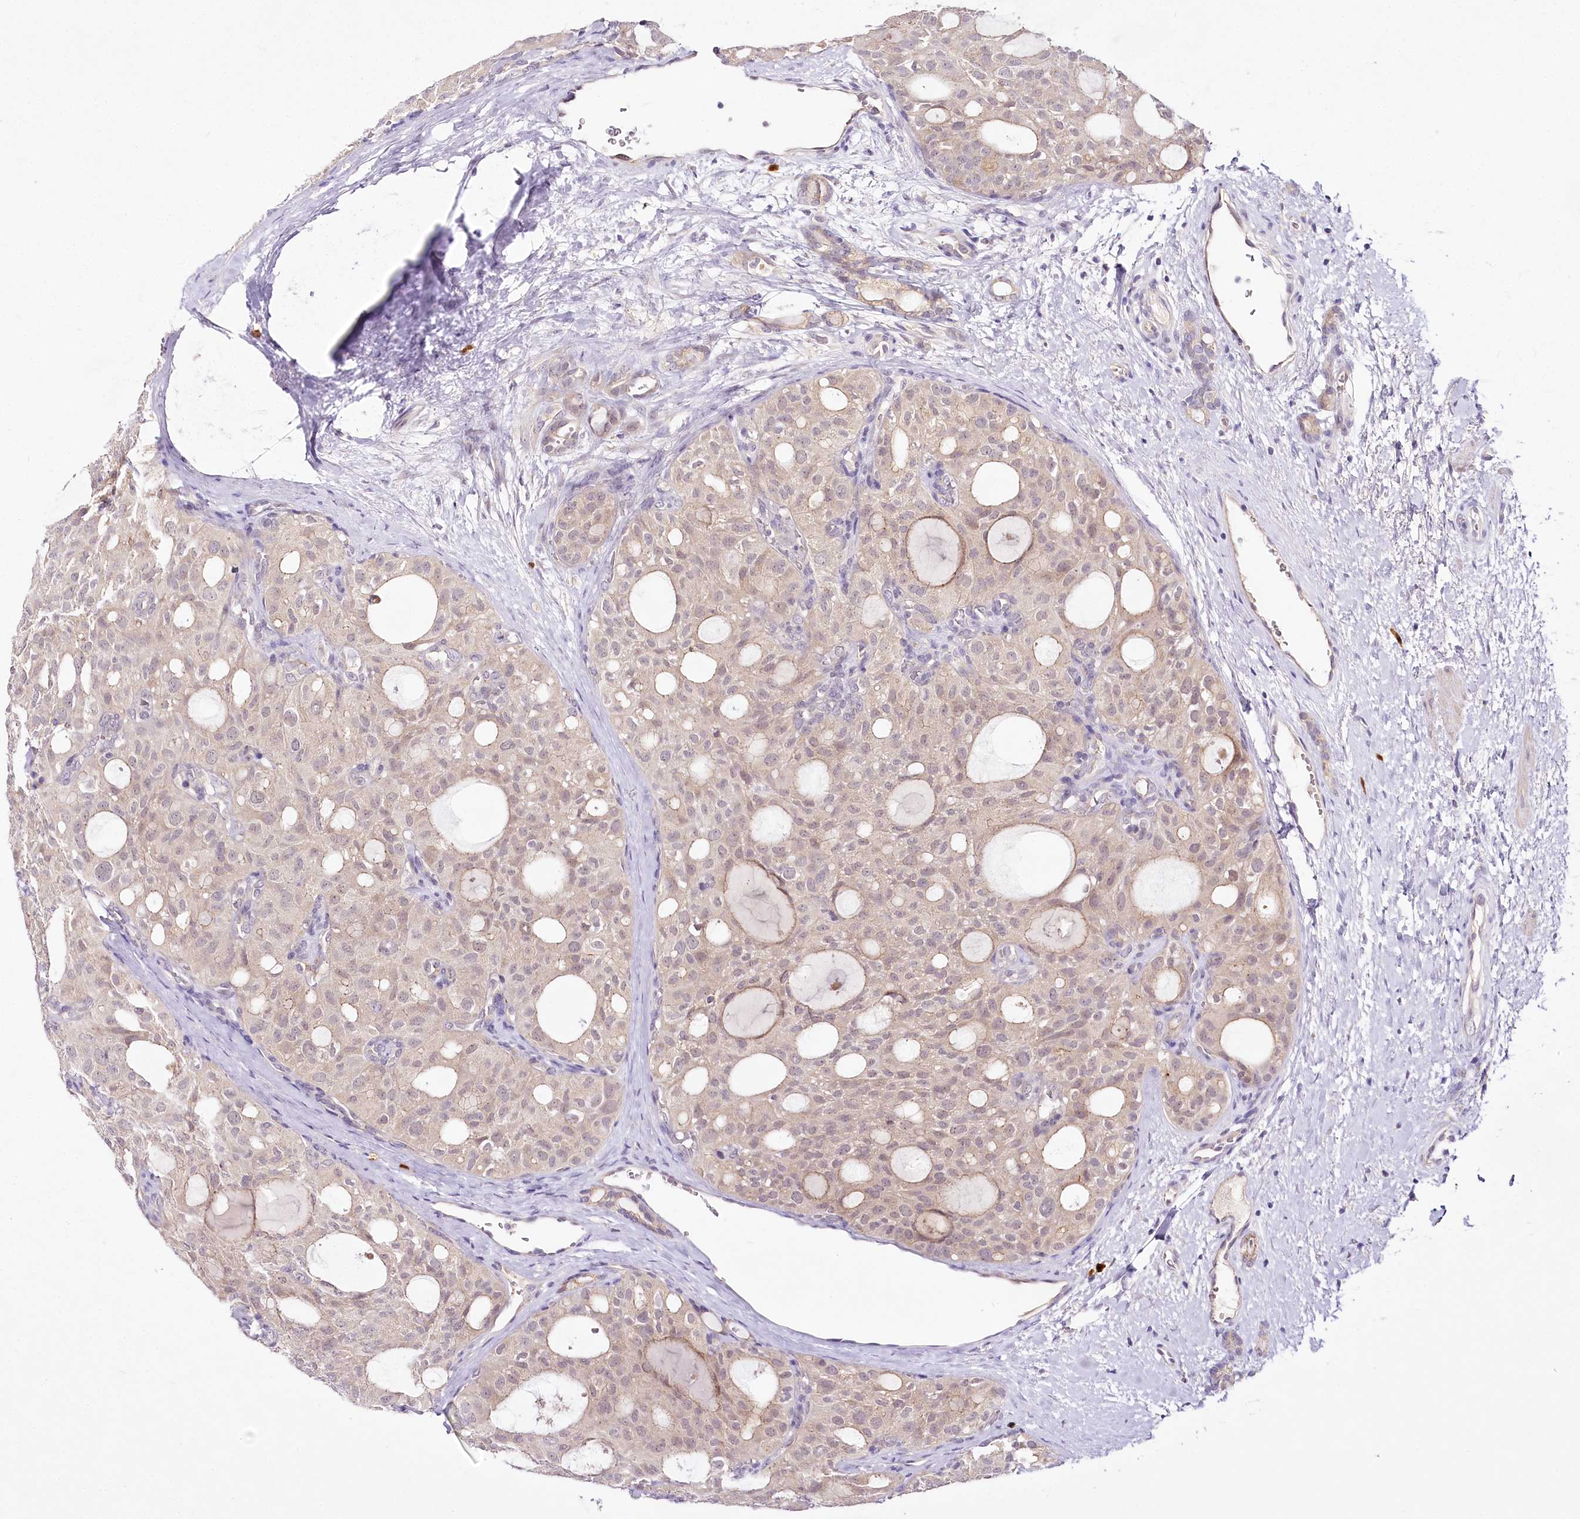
{"staining": {"intensity": "weak", "quantity": "25%-75%", "location": "nuclear"}, "tissue": "thyroid cancer", "cell_type": "Tumor cells", "image_type": "cancer", "snomed": [{"axis": "morphology", "description": "Follicular adenoma carcinoma, NOS"}, {"axis": "topography", "description": "Thyroid gland"}], "caption": "Thyroid cancer (follicular adenoma carcinoma) stained for a protein shows weak nuclear positivity in tumor cells. Using DAB (3,3'-diaminobenzidine) (brown) and hematoxylin (blue) stains, captured at high magnification using brightfield microscopy.", "gene": "VWA5A", "patient": {"sex": "male", "age": 75}}